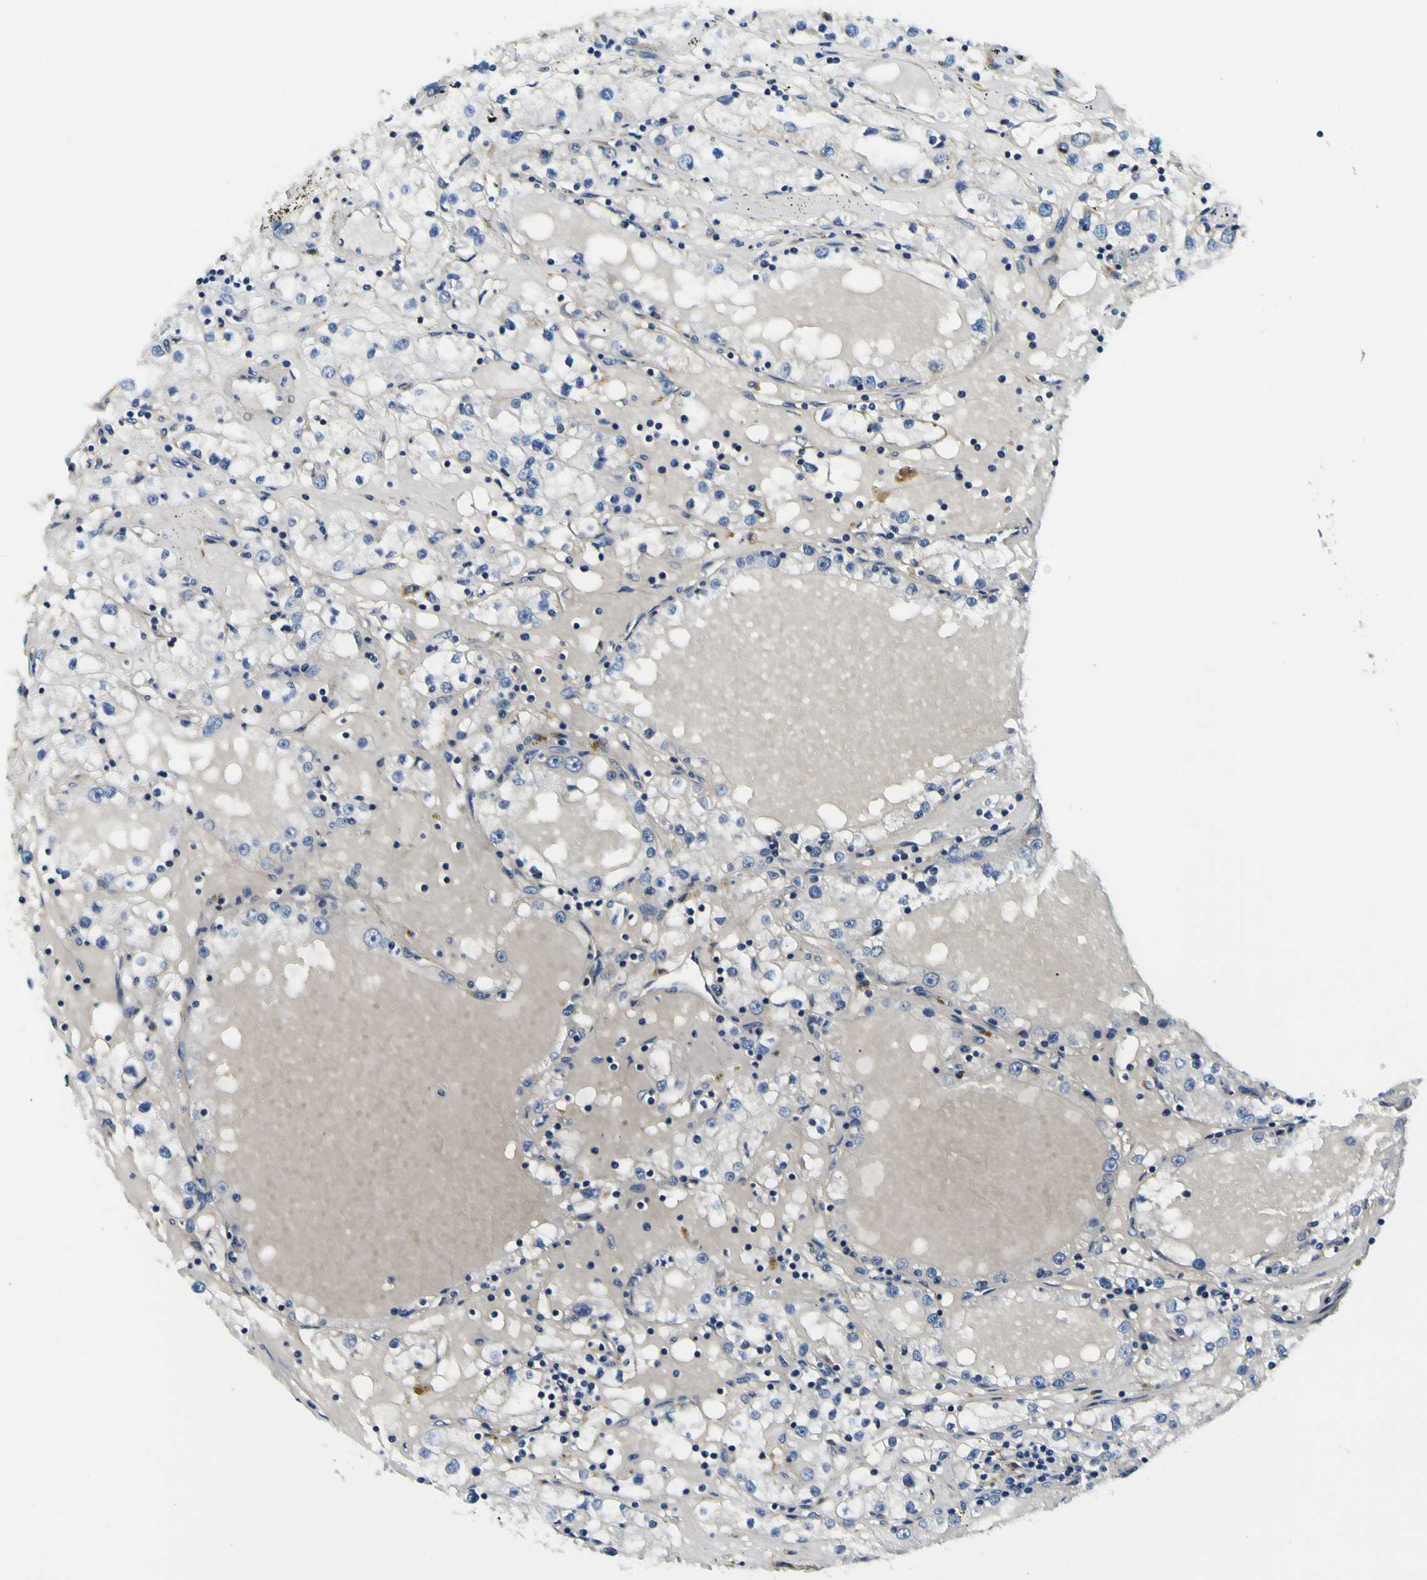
{"staining": {"intensity": "negative", "quantity": "none", "location": "none"}, "tissue": "renal cancer", "cell_type": "Tumor cells", "image_type": "cancer", "snomed": [{"axis": "morphology", "description": "Adenocarcinoma, NOS"}, {"axis": "topography", "description": "Kidney"}], "caption": "Tumor cells show no significant protein positivity in renal adenocarcinoma.", "gene": "CLSTN1", "patient": {"sex": "male", "age": 56}}